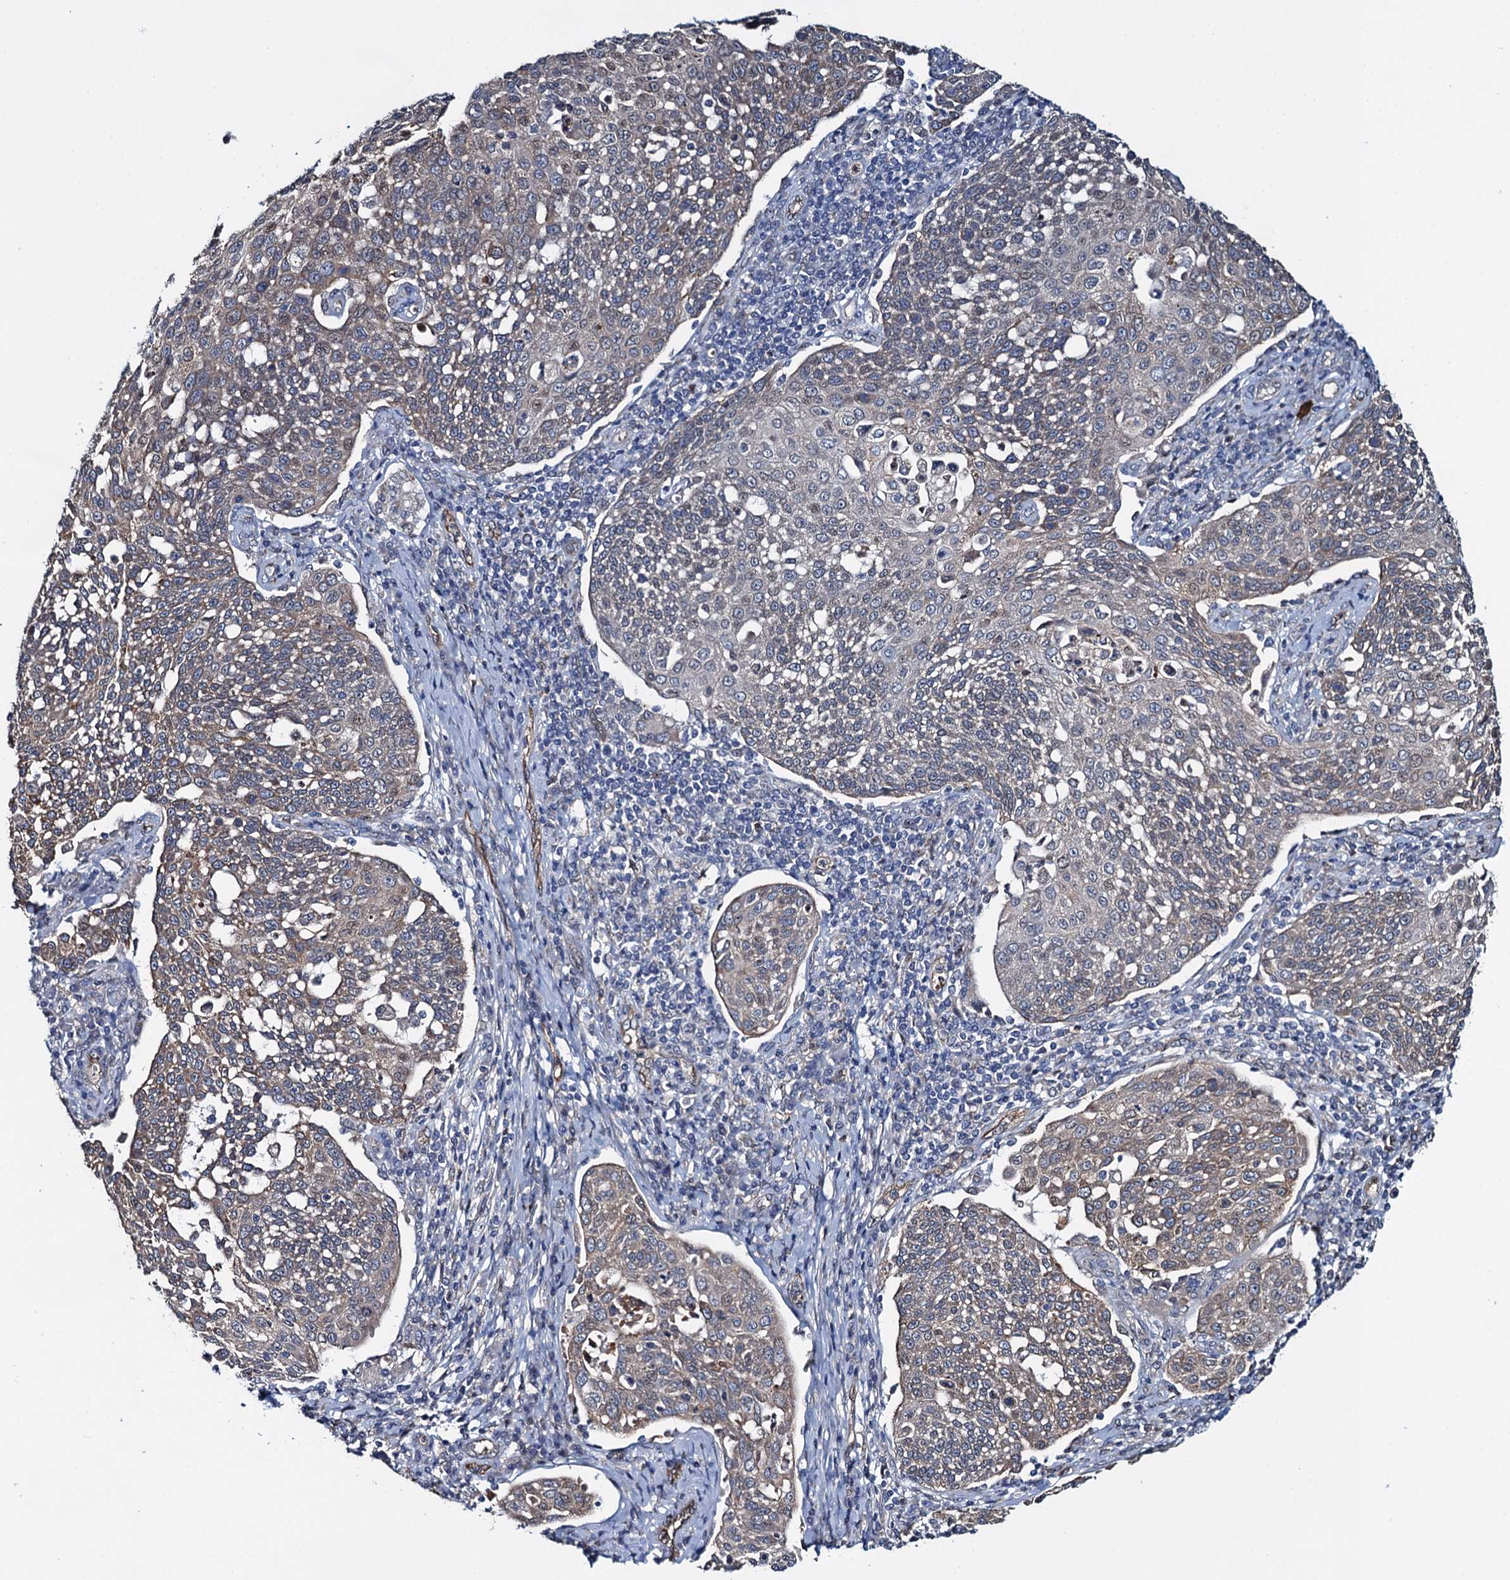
{"staining": {"intensity": "weak", "quantity": "25%-75%", "location": "cytoplasmic/membranous"}, "tissue": "cervical cancer", "cell_type": "Tumor cells", "image_type": "cancer", "snomed": [{"axis": "morphology", "description": "Squamous cell carcinoma, NOS"}, {"axis": "topography", "description": "Cervix"}], "caption": "IHC micrograph of human cervical cancer (squamous cell carcinoma) stained for a protein (brown), which demonstrates low levels of weak cytoplasmic/membranous positivity in about 25%-75% of tumor cells.", "gene": "EVX2", "patient": {"sex": "female", "age": 34}}